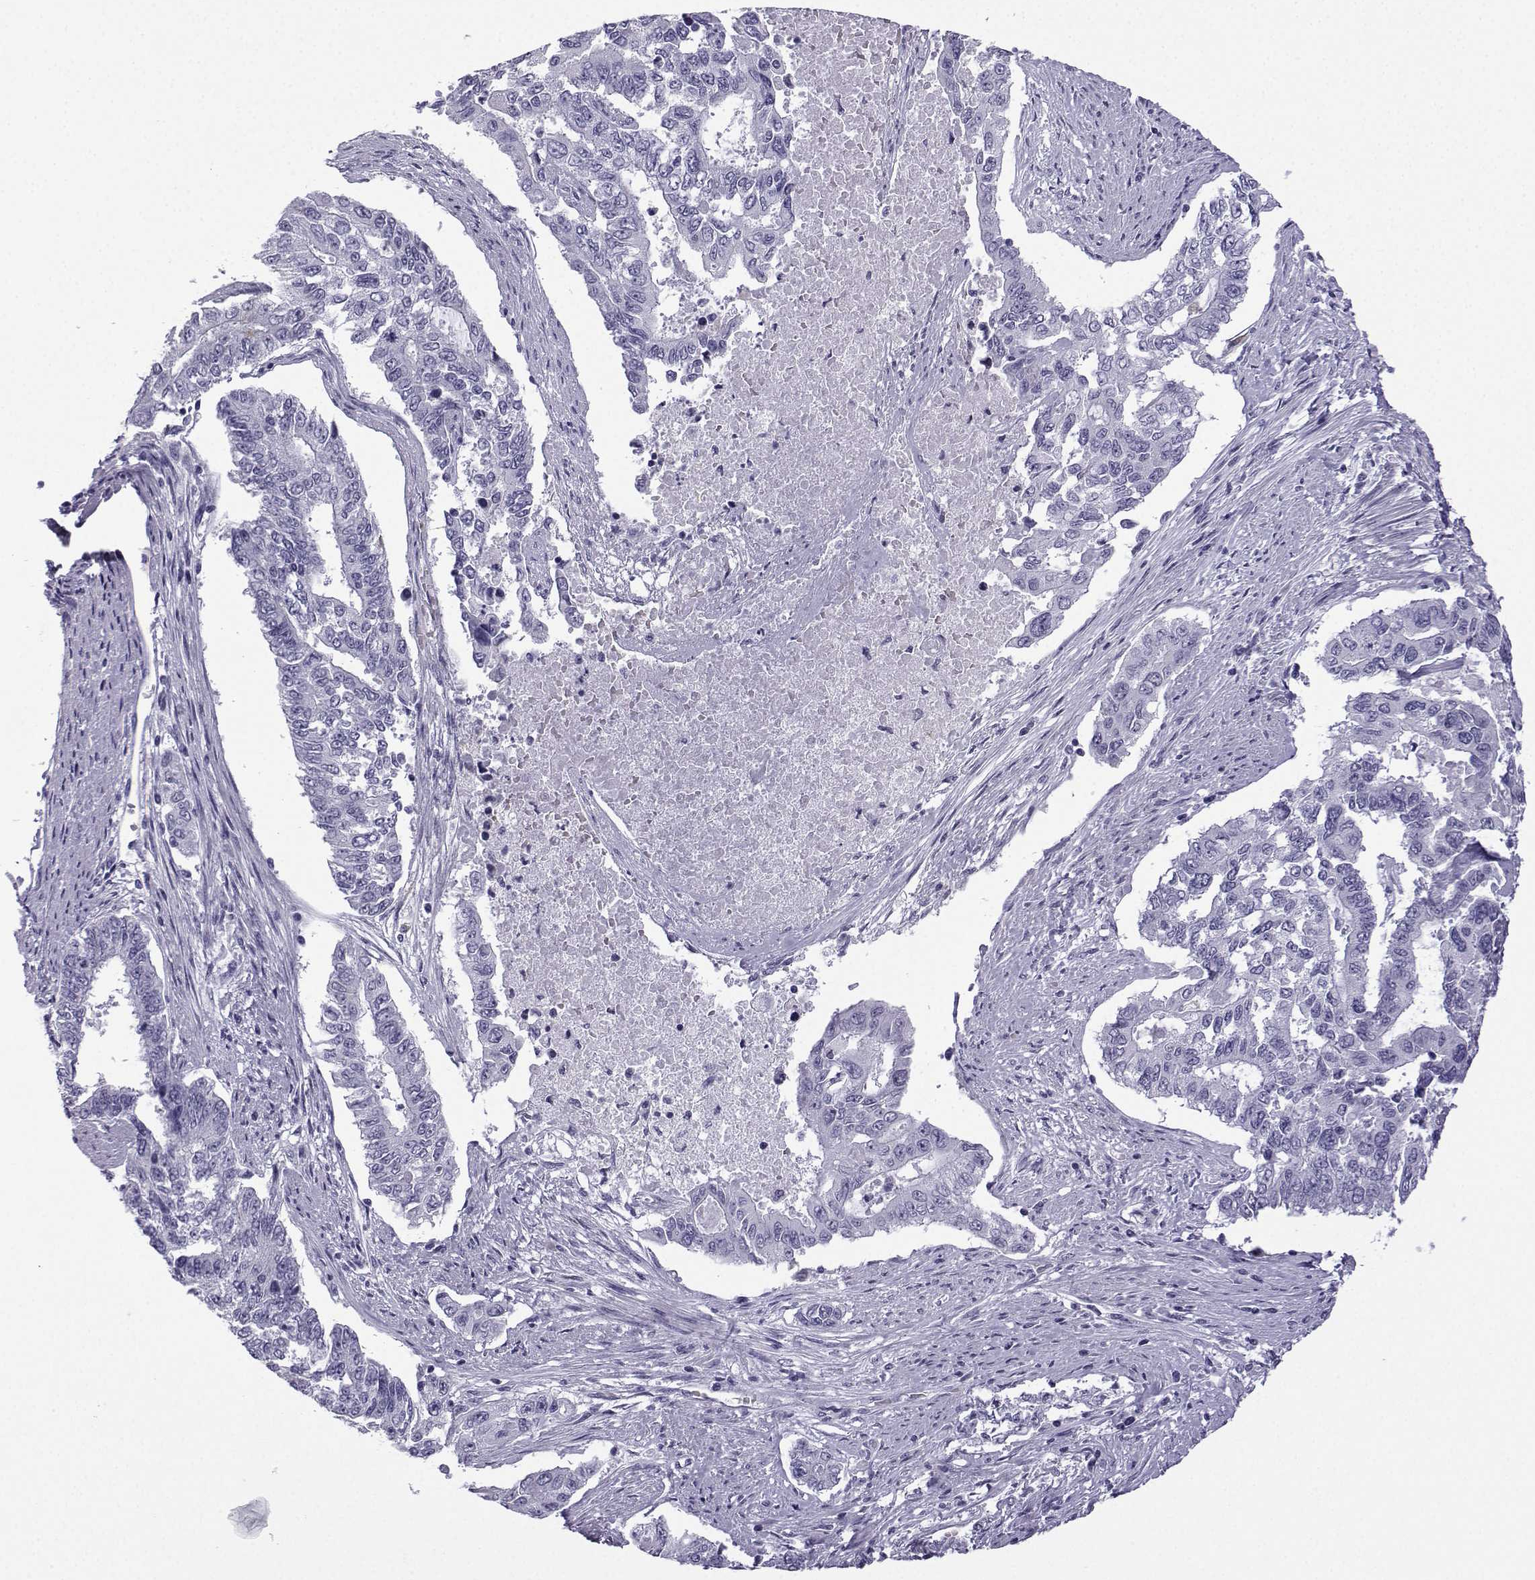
{"staining": {"intensity": "weak", "quantity": "<25%", "location": "cytoplasmic/membranous"}, "tissue": "endometrial cancer", "cell_type": "Tumor cells", "image_type": "cancer", "snomed": [{"axis": "morphology", "description": "Adenocarcinoma, NOS"}, {"axis": "topography", "description": "Uterus"}], "caption": "IHC of human adenocarcinoma (endometrial) demonstrates no staining in tumor cells. (Brightfield microscopy of DAB (3,3'-diaminobenzidine) immunohistochemistry at high magnification).", "gene": "MRGBP", "patient": {"sex": "female", "age": 59}}